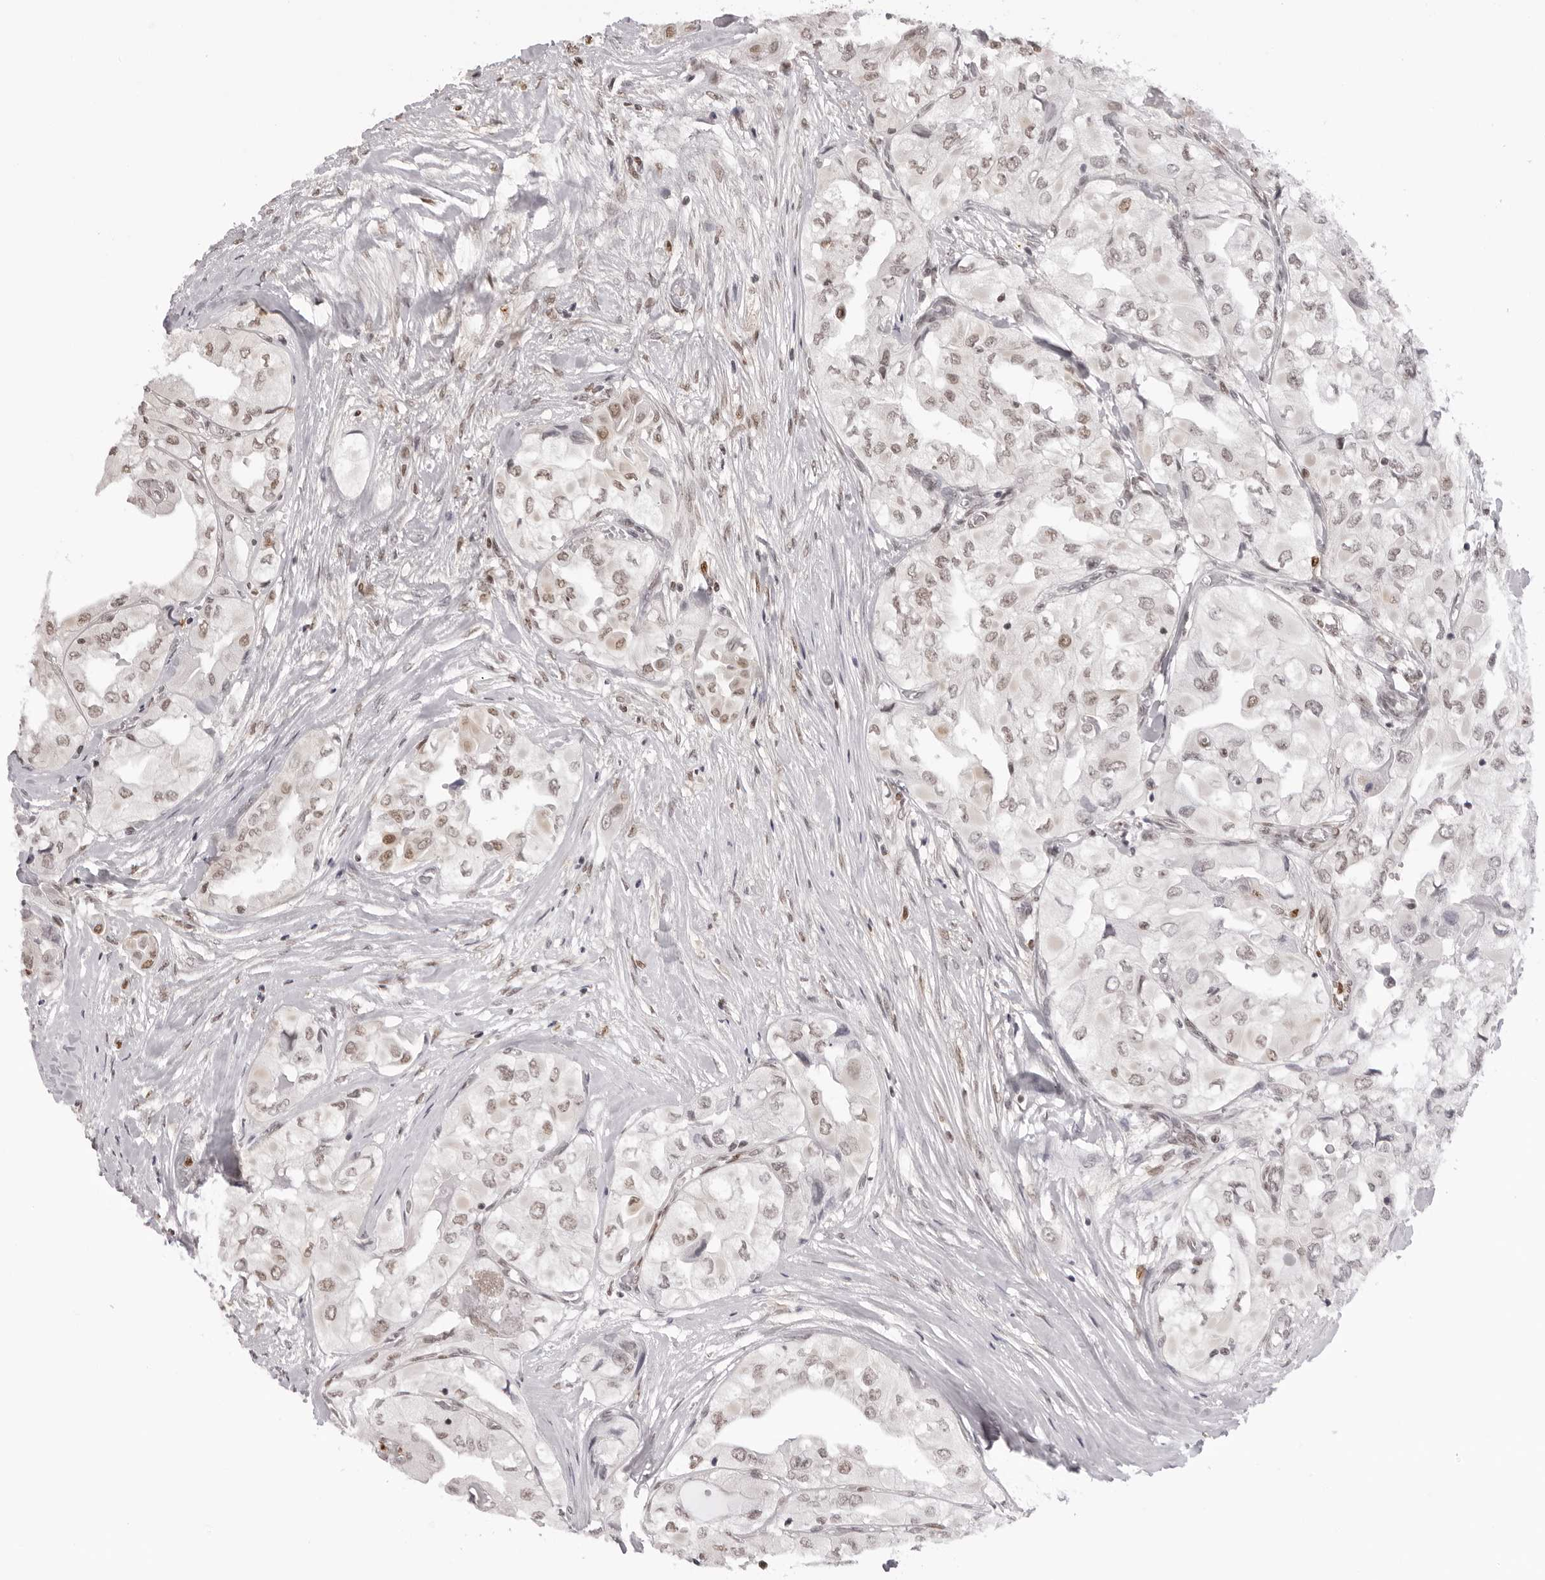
{"staining": {"intensity": "weak", "quantity": ">75%", "location": "nuclear"}, "tissue": "thyroid cancer", "cell_type": "Tumor cells", "image_type": "cancer", "snomed": [{"axis": "morphology", "description": "Papillary adenocarcinoma, NOS"}, {"axis": "topography", "description": "Thyroid gland"}], "caption": "Thyroid papillary adenocarcinoma tissue exhibits weak nuclear staining in about >75% of tumor cells", "gene": "HSPA4", "patient": {"sex": "female", "age": 59}}